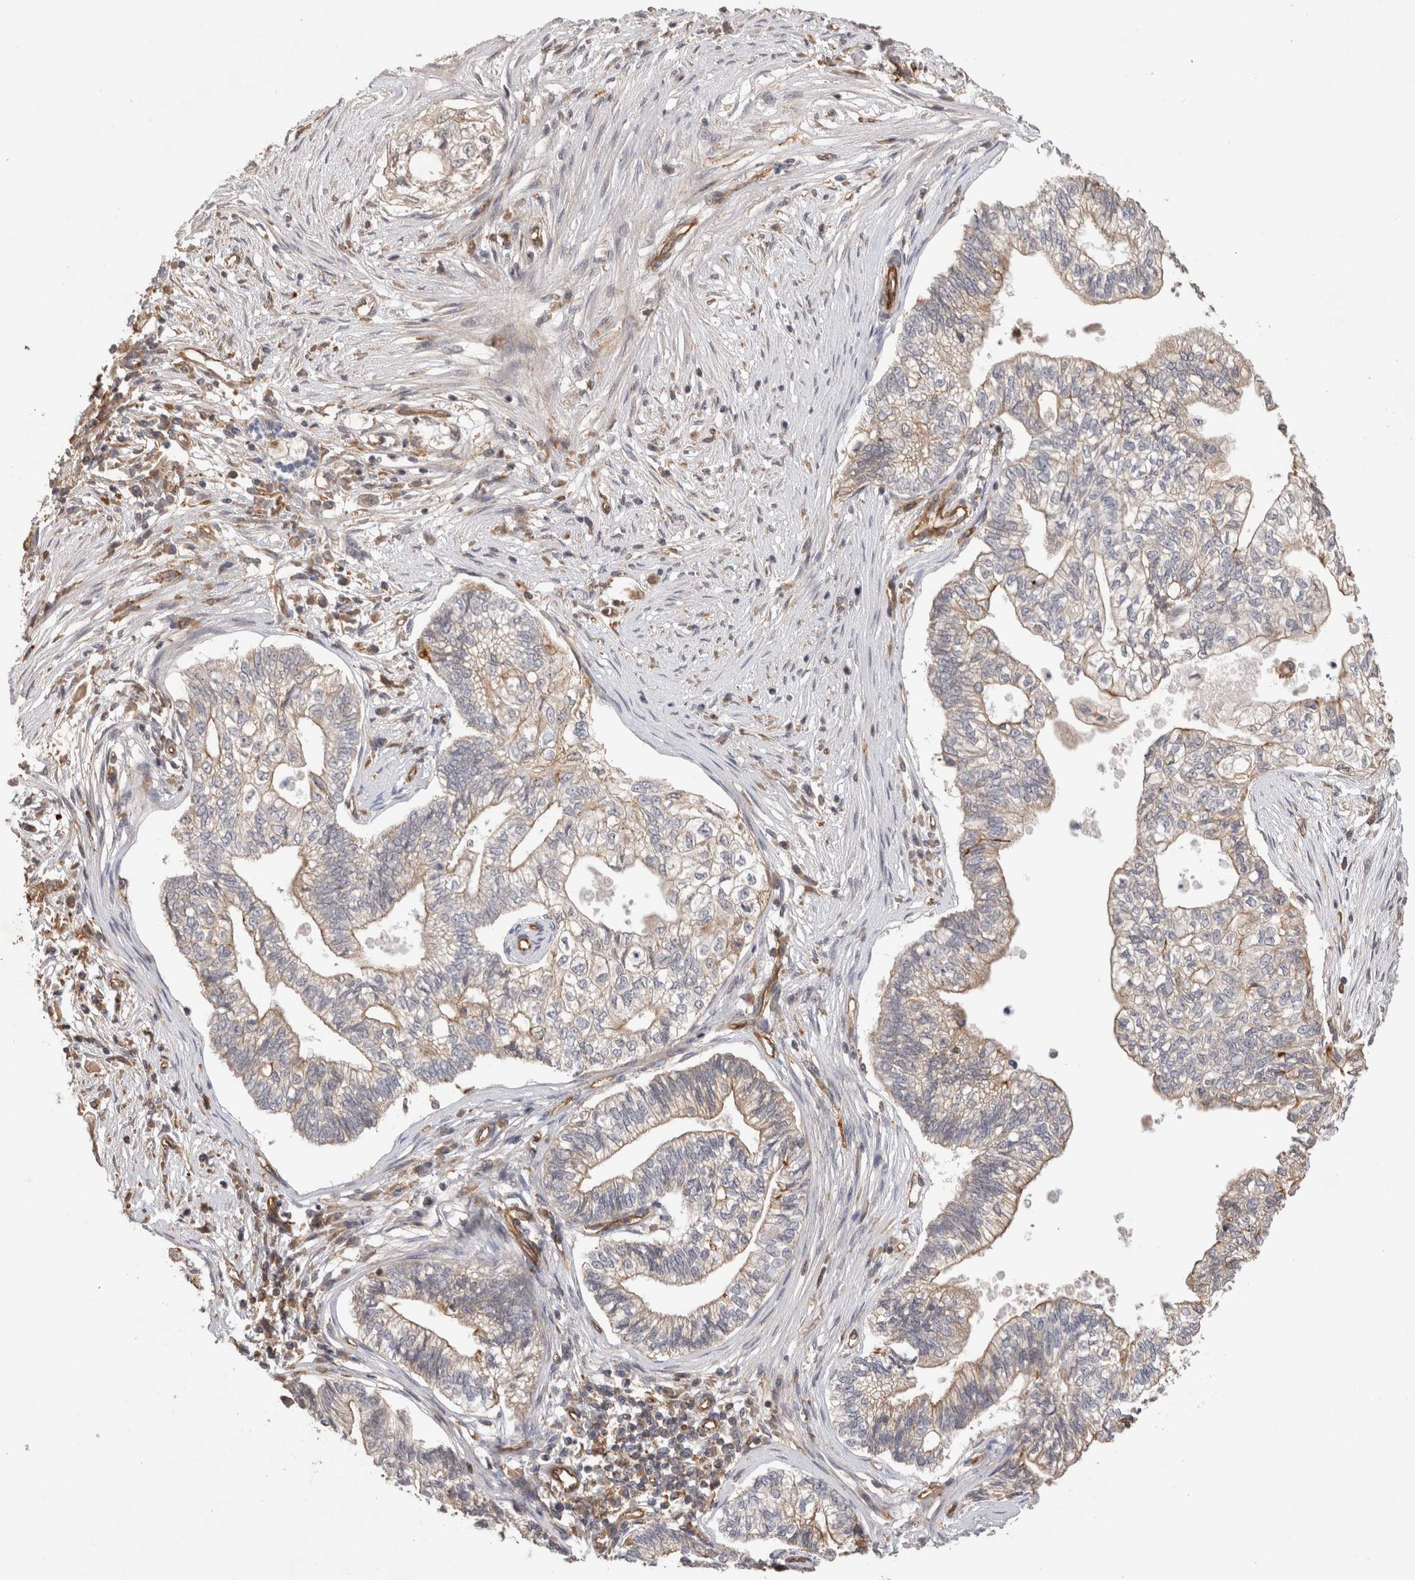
{"staining": {"intensity": "weak", "quantity": ">75%", "location": "cytoplasmic/membranous"}, "tissue": "pancreatic cancer", "cell_type": "Tumor cells", "image_type": "cancer", "snomed": [{"axis": "morphology", "description": "Adenocarcinoma, NOS"}, {"axis": "topography", "description": "Pancreas"}], "caption": "Human pancreatic adenocarcinoma stained for a protein (brown) shows weak cytoplasmic/membranous positive staining in about >75% of tumor cells.", "gene": "BNIP2", "patient": {"sex": "male", "age": 72}}